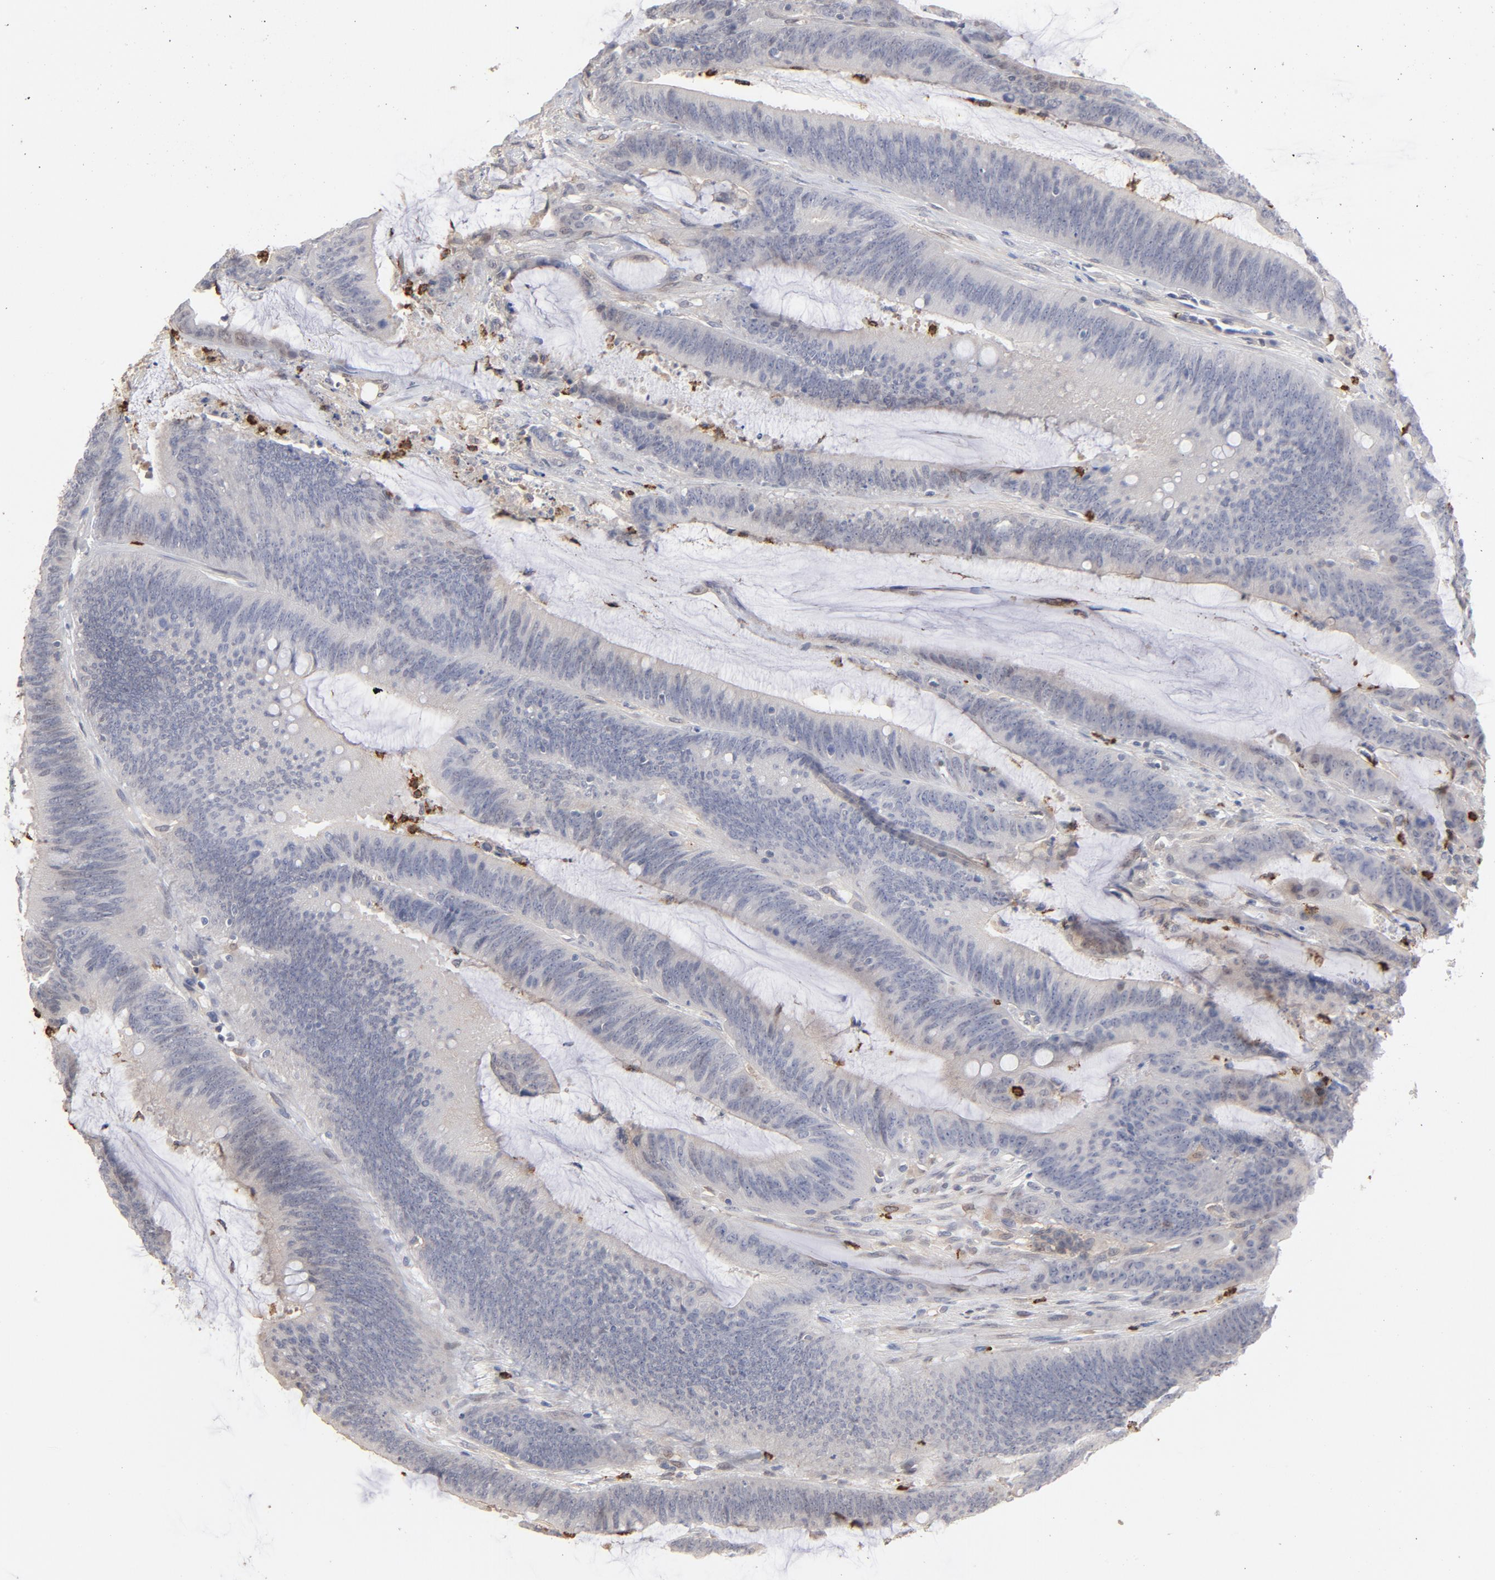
{"staining": {"intensity": "weak", "quantity": "<25%", "location": "cytoplasmic/membranous"}, "tissue": "colorectal cancer", "cell_type": "Tumor cells", "image_type": "cancer", "snomed": [{"axis": "morphology", "description": "Adenocarcinoma, NOS"}, {"axis": "topography", "description": "Rectum"}], "caption": "High power microscopy image of an IHC micrograph of colorectal adenocarcinoma, revealing no significant expression in tumor cells.", "gene": "PNMA1", "patient": {"sex": "female", "age": 66}}